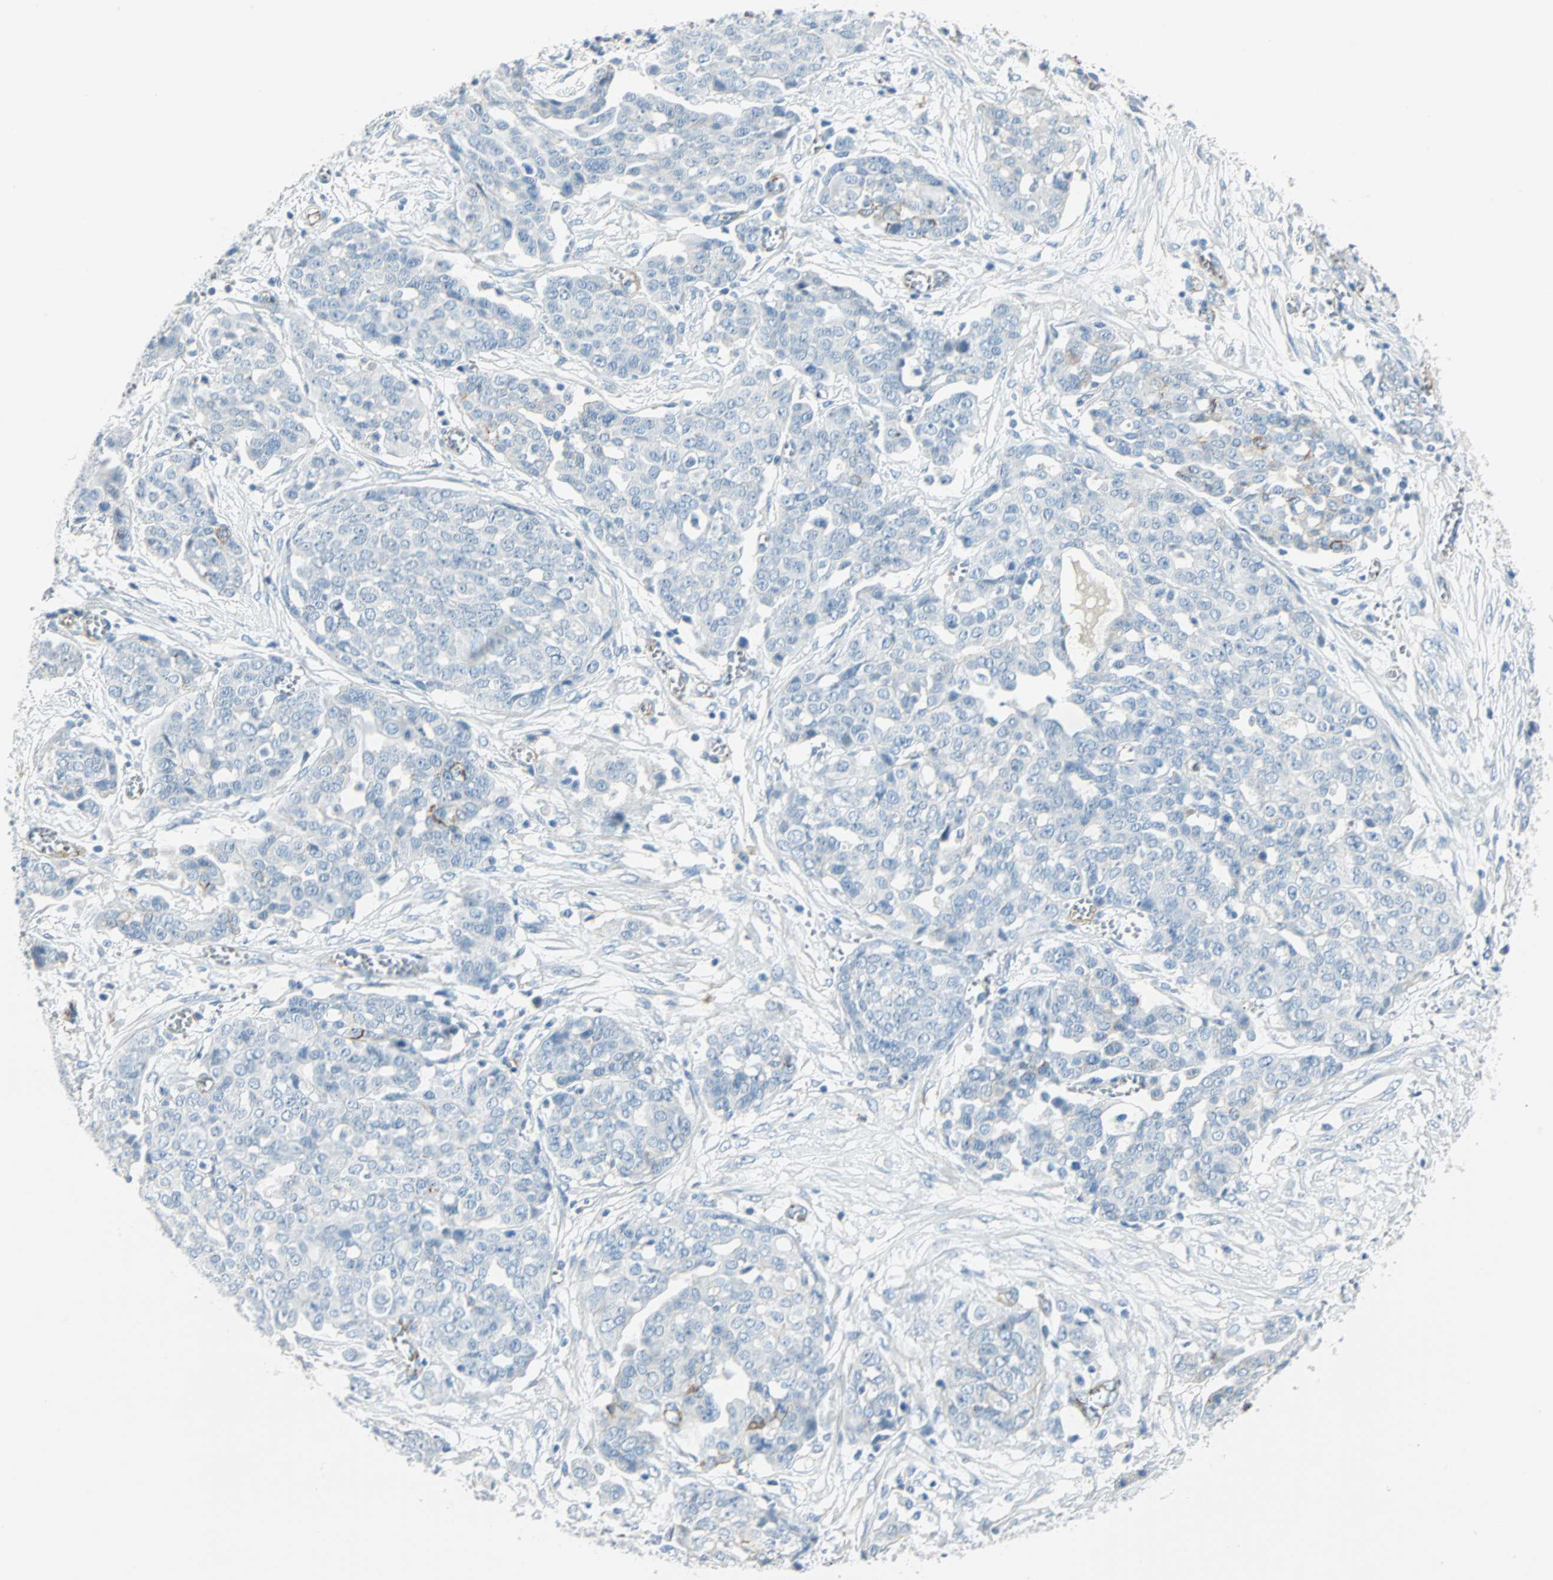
{"staining": {"intensity": "weak", "quantity": "<25%", "location": "cytoplasmic/membranous"}, "tissue": "ovarian cancer", "cell_type": "Tumor cells", "image_type": "cancer", "snomed": [{"axis": "morphology", "description": "Cystadenocarcinoma, serous, NOS"}, {"axis": "topography", "description": "Soft tissue"}, {"axis": "topography", "description": "Ovary"}], "caption": "Ovarian cancer (serous cystadenocarcinoma) stained for a protein using immunohistochemistry (IHC) reveals no positivity tumor cells.", "gene": "VPS9D1", "patient": {"sex": "female", "age": 57}}